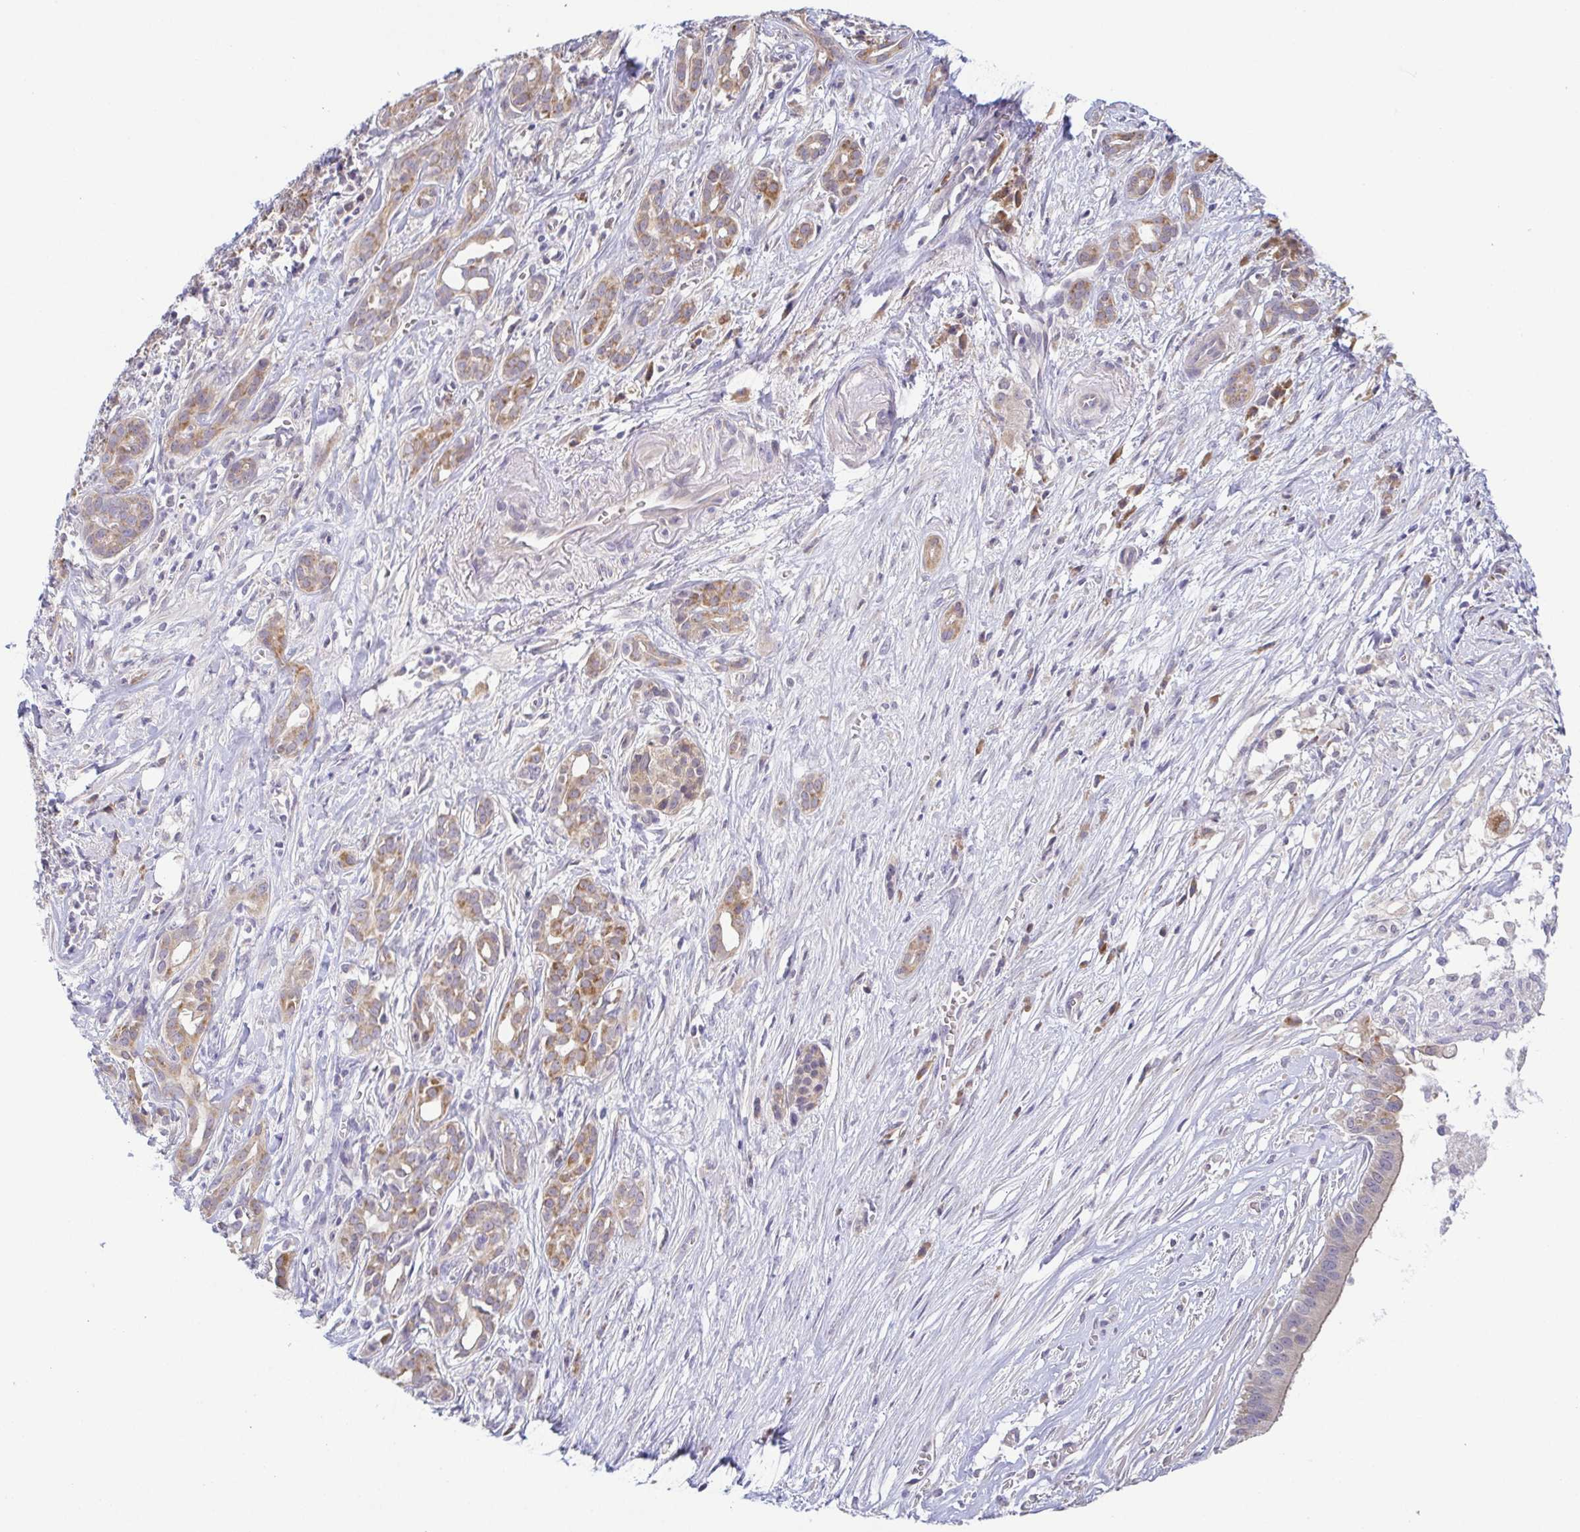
{"staining": {"intensity": "moderate", "quantity": "25%-75%", "location": "cytoplasmic/membranous"}, "tissue": "pancreatic cancer", "cell_type": "Tumor cells", "image_type": "cancer", "snomed": [{"axis": "morphology", "description": "Adenocarcinoma, NOS"}, {"axis": "topography", "description": "Pancreas"}], "caption": "Human pancreatic cancer (adenocarcinoma) stained with a protein marker displays moderate staining in tumor cells.", "gene": "BCL2L1", "patient": {"sex": "male", "age": 61}}